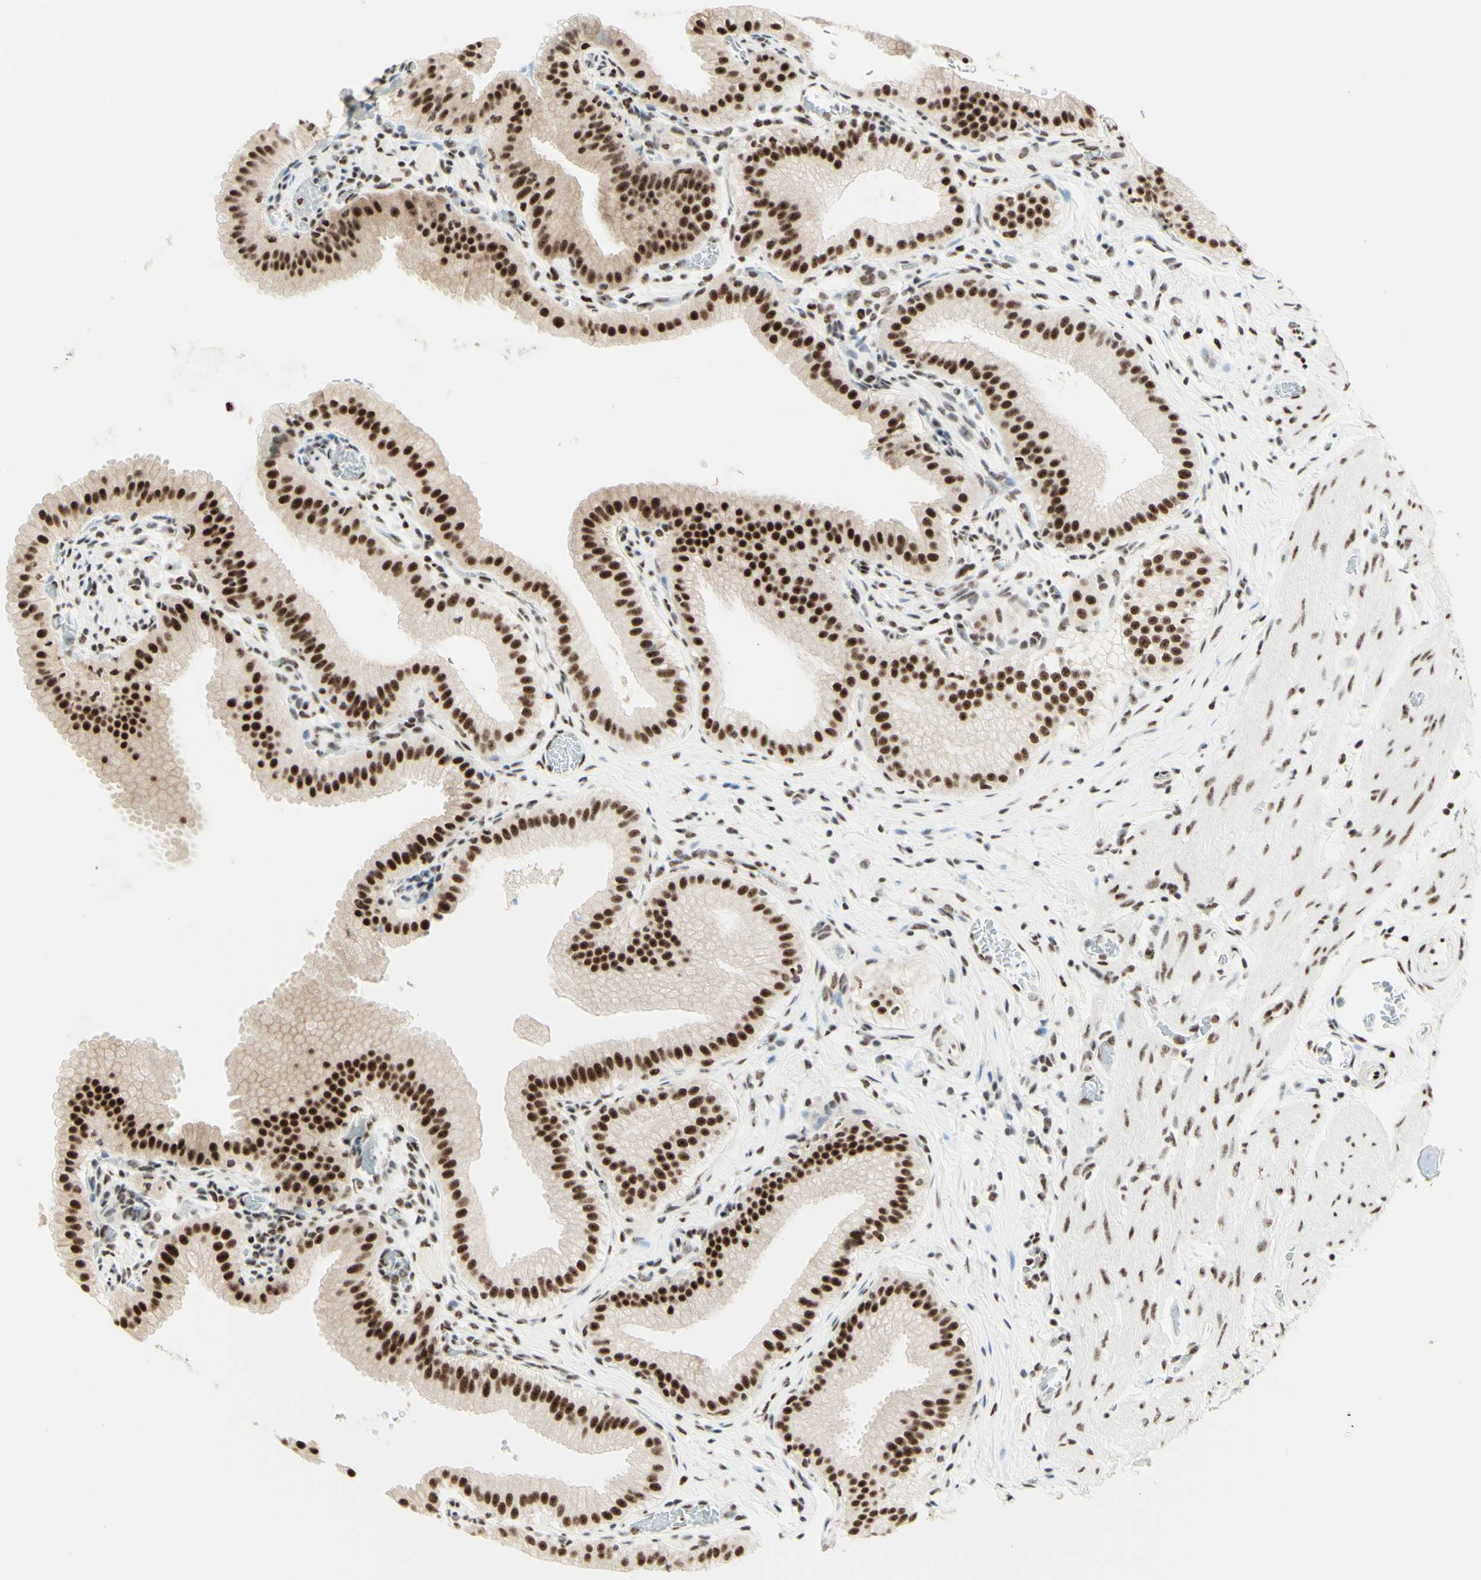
{"staining": {"intensity": "strong", "quantity": ">75%", "location": "nuclear"}, "tissue": "gallbladder", "cell_type": "Glandular cells", "image_type": "normal", "snomed": [{"axis": "morphology", "description": "Normal tissue, NOS"}, {"axis": "topography", "description": "Gallbladder"}], "caption": "Glandular cells reveal high levels of strong nuclear positivity in about >75% of cells in benign human gallbladder. The protein of interest is stained brown, and the nuclei are stained in blue (DAB IHC with brightfield microscopy, high magnification).", "gene": "WTAP", "patient": {"sex": "male", "age": 54}}